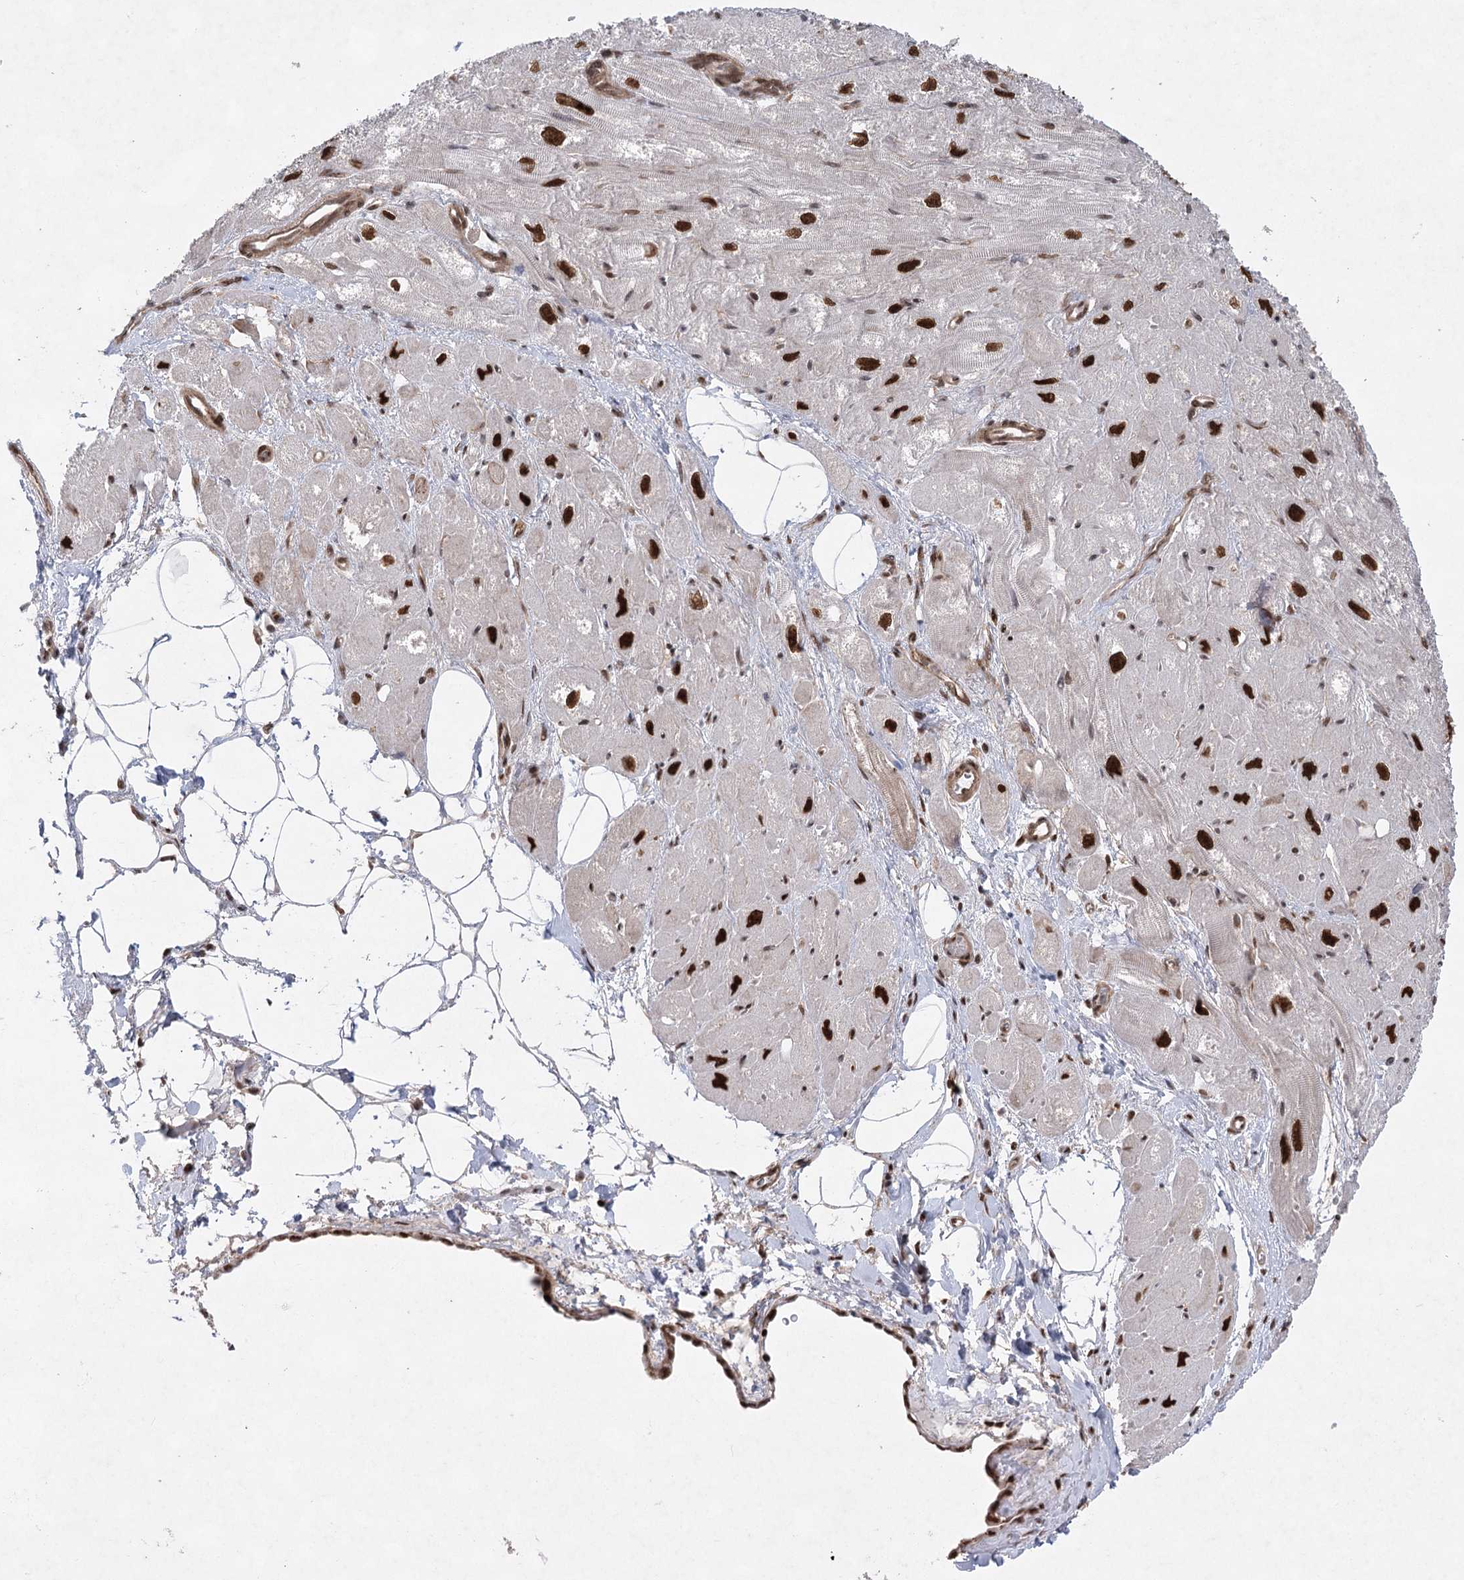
{"staining": {"intensity": "strong", "quantity": "25%-75%", "location": "nuclear"}, "tissue": "heart muscle", "cell_type": "Cardiomyocytes", "image_type": "normal", "snomed": [{"axis": "morphology", "description": "Normal tissue, NOS"}, {"axis": "topography", "description": "Heart"}], "caption": "DAB (3,3'-diaminobenzidine) immunohistochemical staining of unremarkable heart muscle exhibits strong nuclear protein staining in about 25%-75% of cardiomyocytes. The protein is shown in brown color, while the nuclei are stained blue.", "gene": "ZCCHC8", "patient": {"sex": "male", "age": 50}}